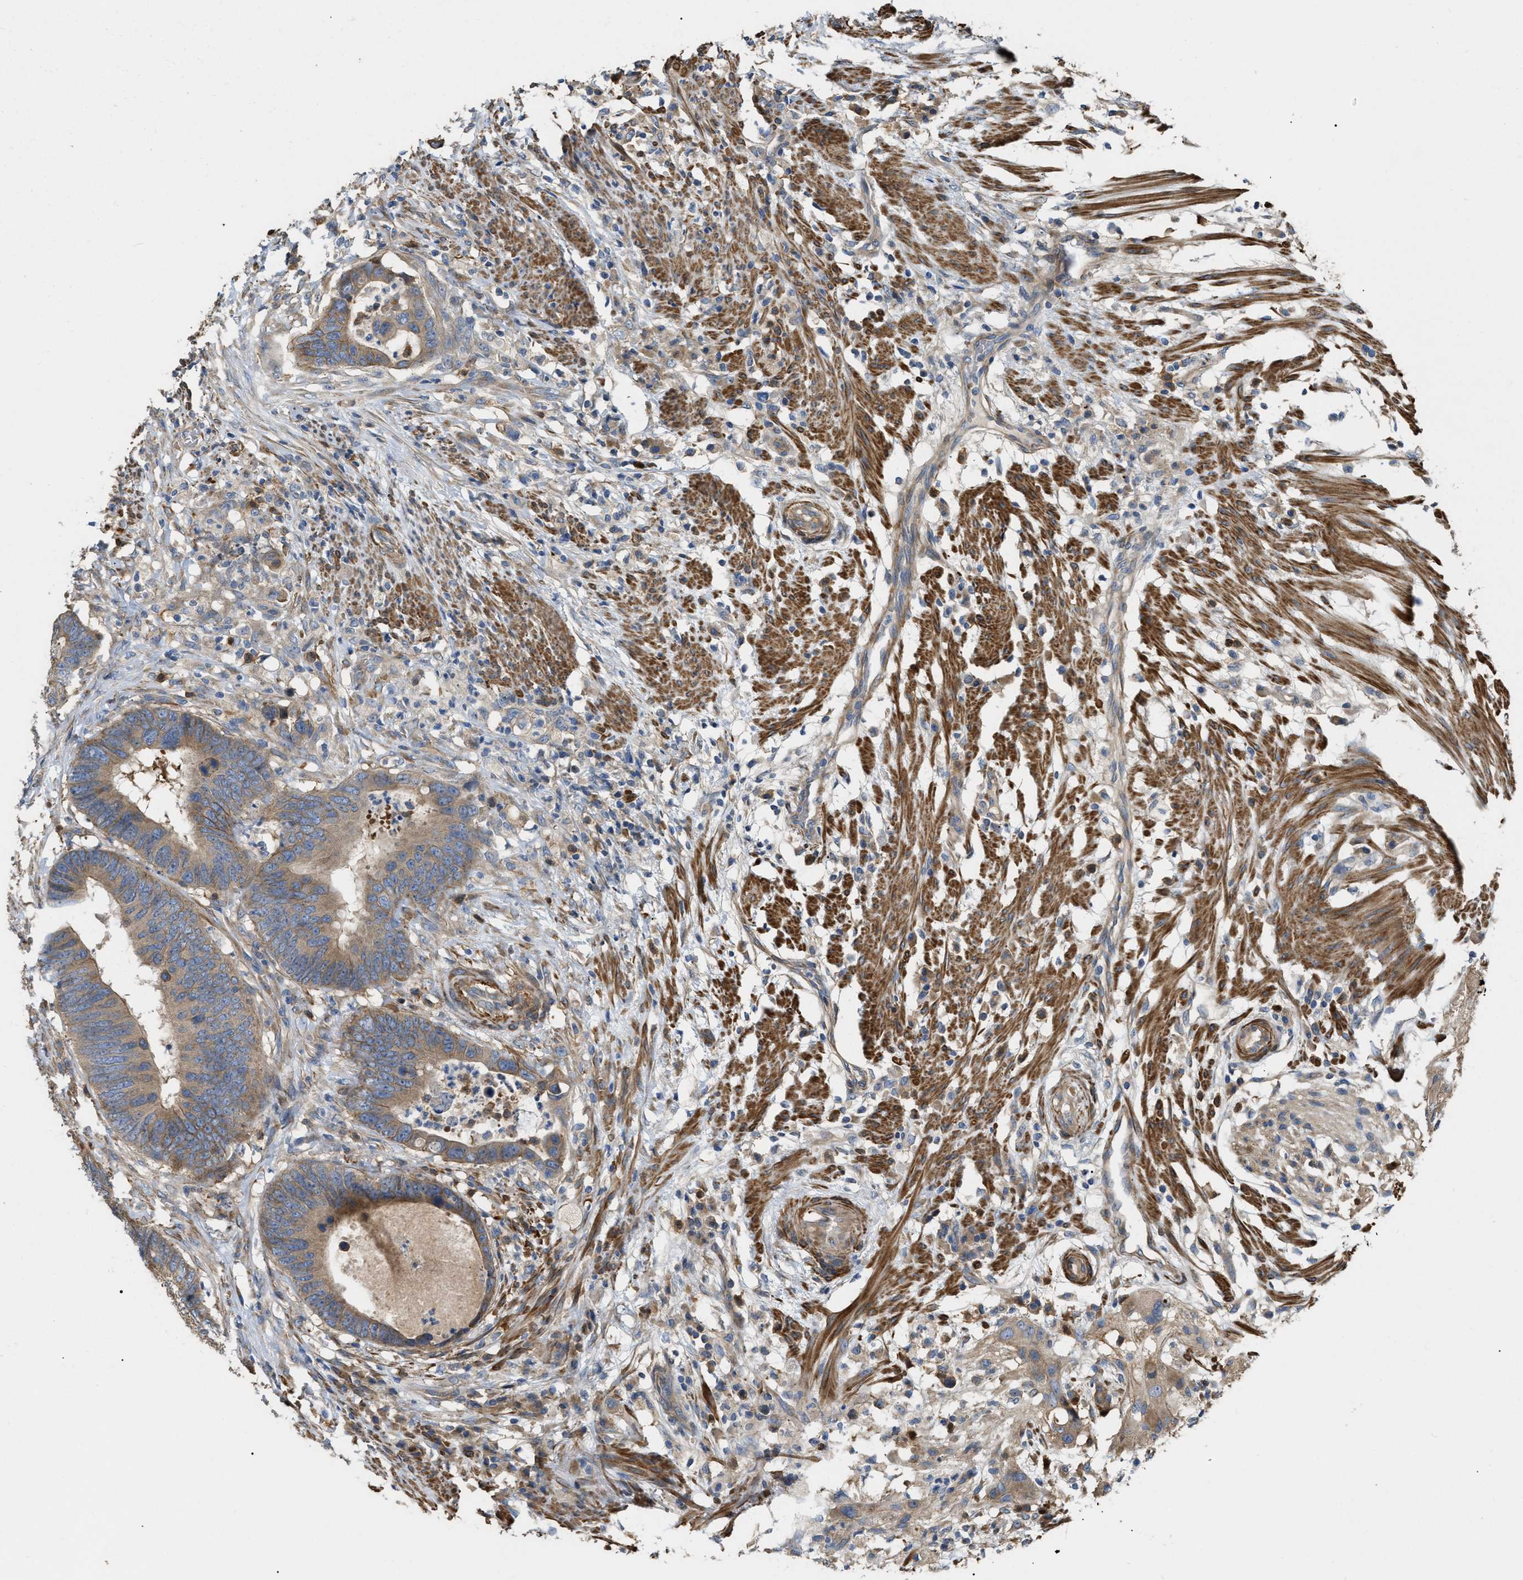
{"staining": {"intensity": "moderate", "quantity": ">75%", "location": "cytoplasmic/membranous"}, "tissue": "colorectal cancer", "cell_type": "Tumor cells", "image_type": "cancer", "snomed": [{"axis": "morphology", "description": "Adenocarcinoma, NOS"}, {"axis": "topography", "description": "Colon"}], "caption": "Immunohistochemical staining of colorectal cancer (adenocarcinoma) reveals medium levels of moderate cytoplasmic/membranous positivity in approximately >75% of tumor cells.", "gene": "DHX58", "patient": {"sex": "male", "age": 56}}